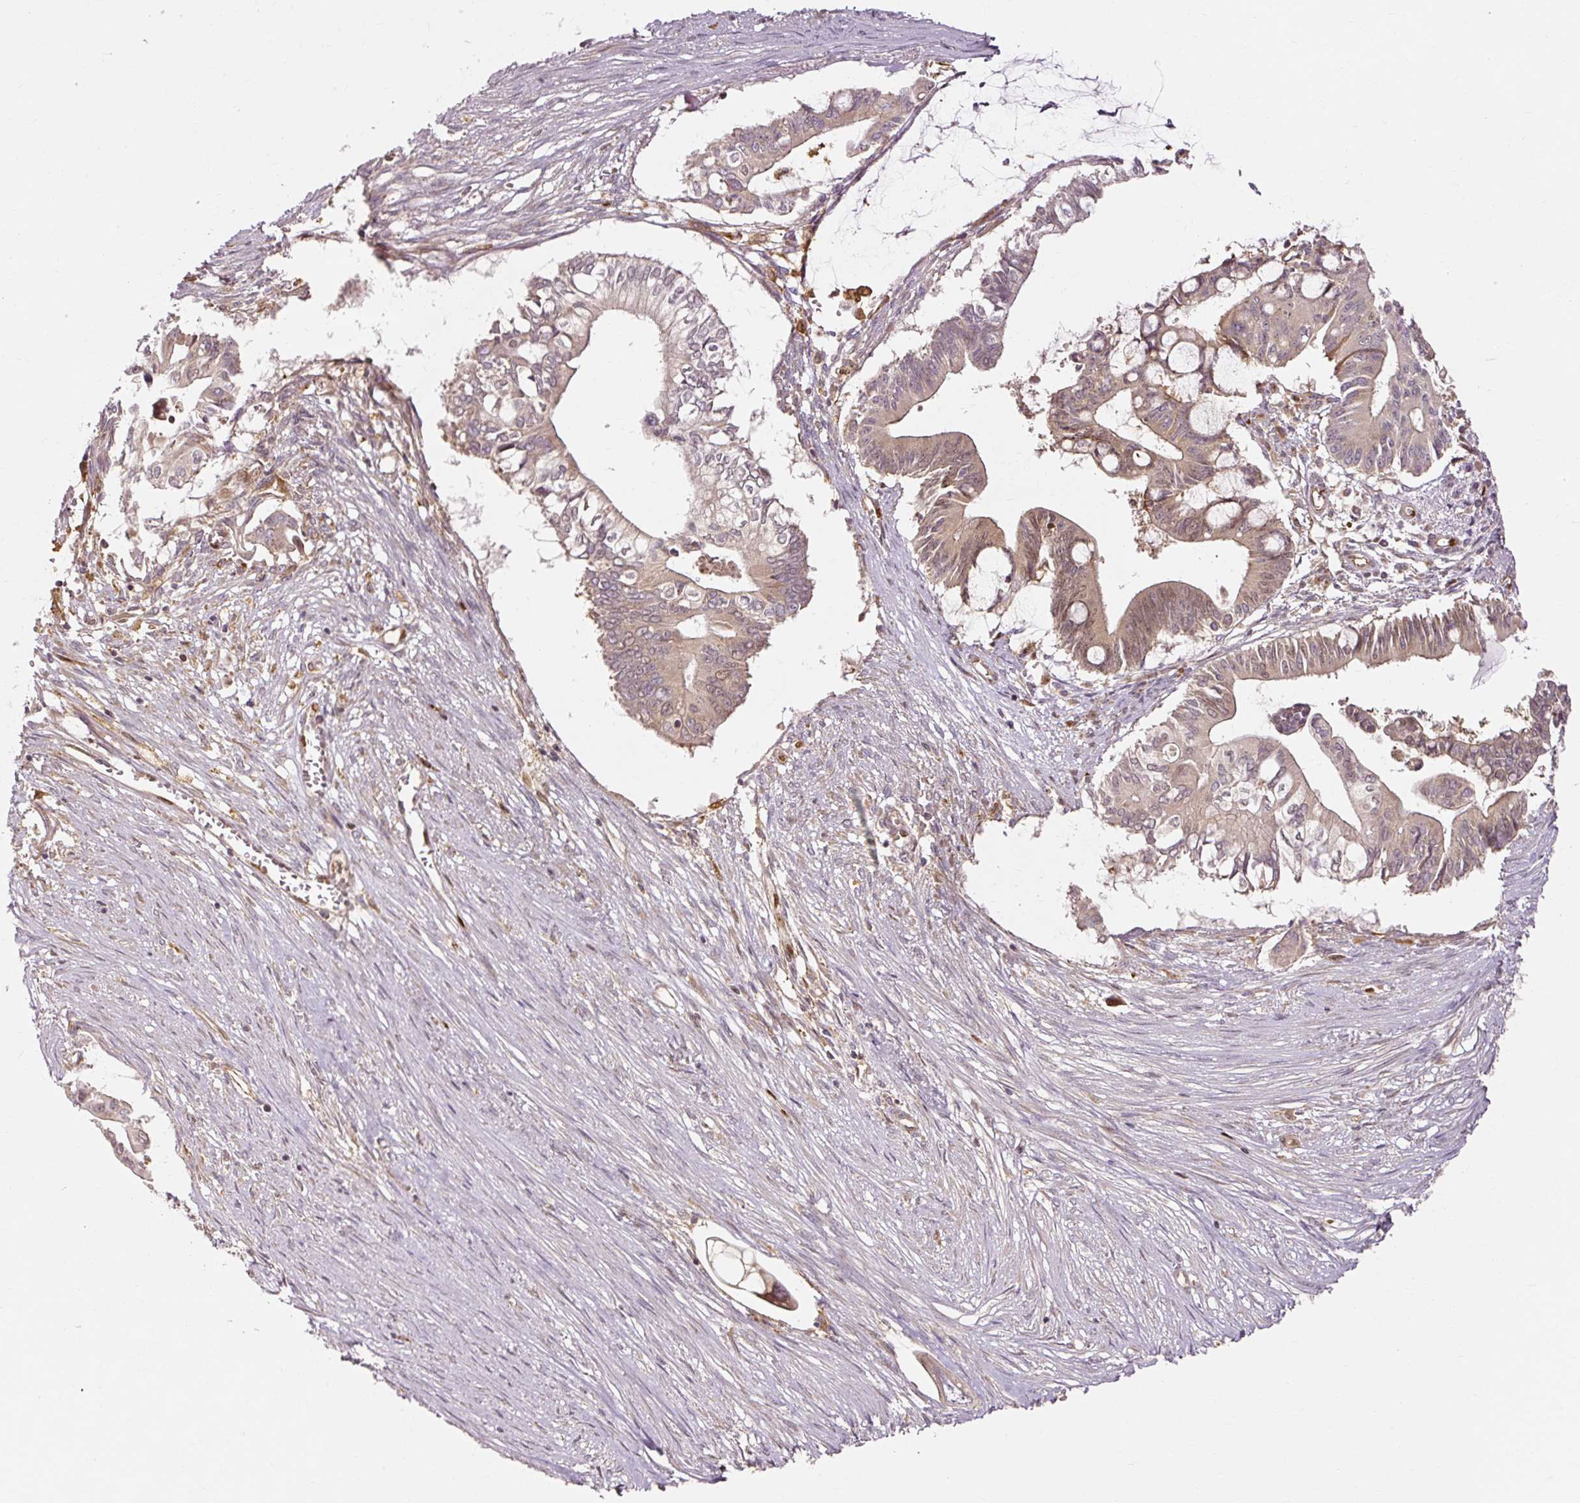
{"staining": {"intensity": "weak", "quantity": "25%-75%", "location": "nuclear"}, "tissue": "pancreatic cancer", "cell_type": "Tumor cells", "image_type": "cancer", "snomed": [{"axis": "morphology", "description": "Adenocarcinoma, NOS"}, {"axis": "topography", "description": "Pancreas"}], "caption": "DAB (3,3'-diaminobenzidine) immunohistochemical staining of pancreatic adenocarcinoma demonstrates weak nuclear protein expression in approximately 25%-75% of tumor cells. The staining was performed using DAB to visualize the protein expression in brown, while the nuclei were stained in blue with hematoxylin (Magnification: 20x).", "gene": "NAPA", "patient": {"sex": "male", "age": 68}}